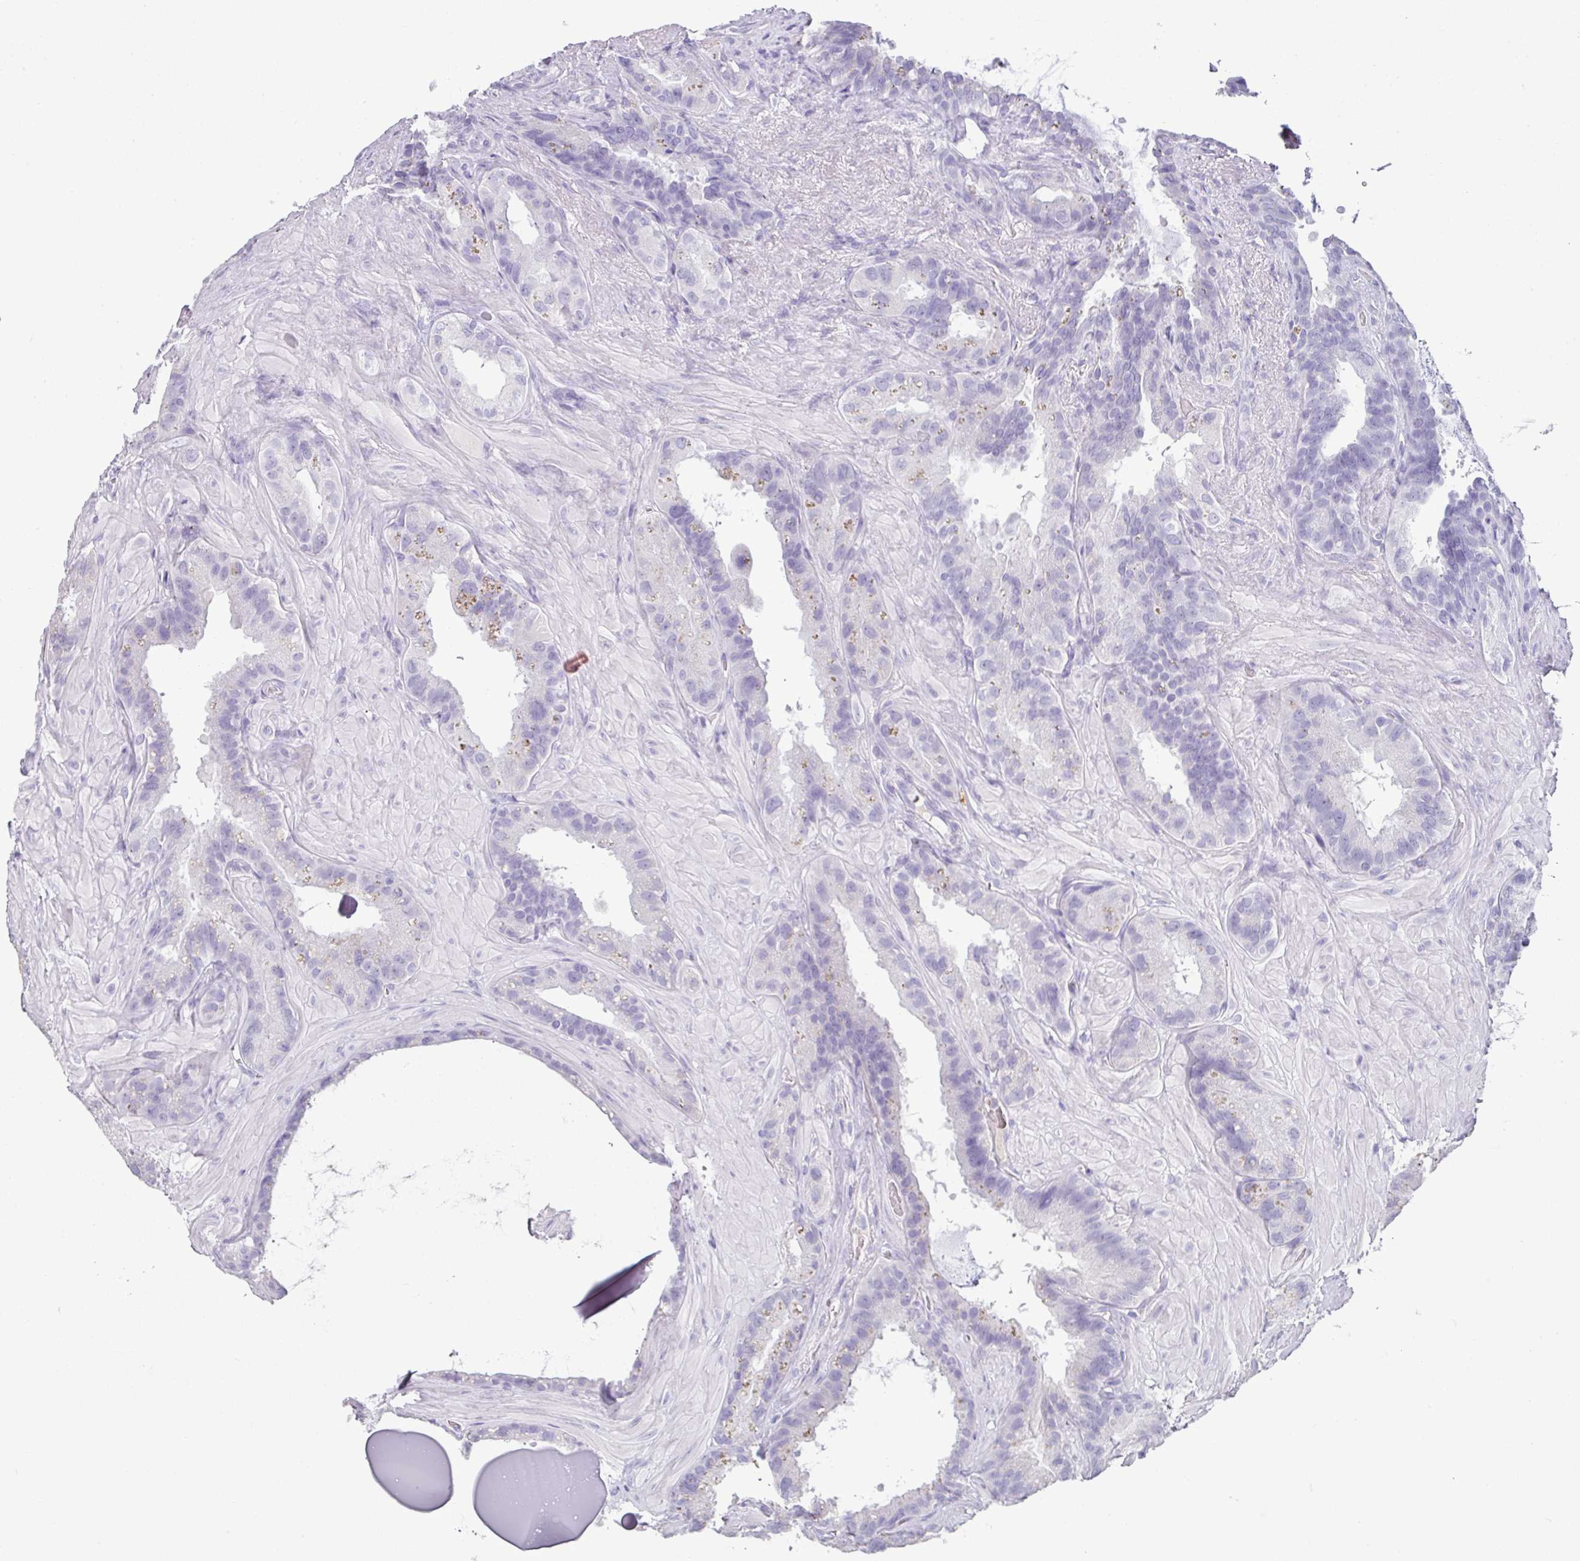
{"staining": {"intensity": "negative", "quantity": "none", "location": "none"}, "tissue": "seminal vesicle", "cell_type": "Glandular cells", "image_type": "normal", "snomed": [{"axis": "morphology", "description": "Normal tissue, NOS"}, {"axis": "topography", "description": "Seminal veicle"}, {"axis": "topography", "description": "Peripheral nerve tissue"}], "caption": "Histopathology image shows no protein expression in glandular cells of unremarkable seminal vesicle.", "gene": "CTSG", "patient": {"sex": "male", "age": 76}}